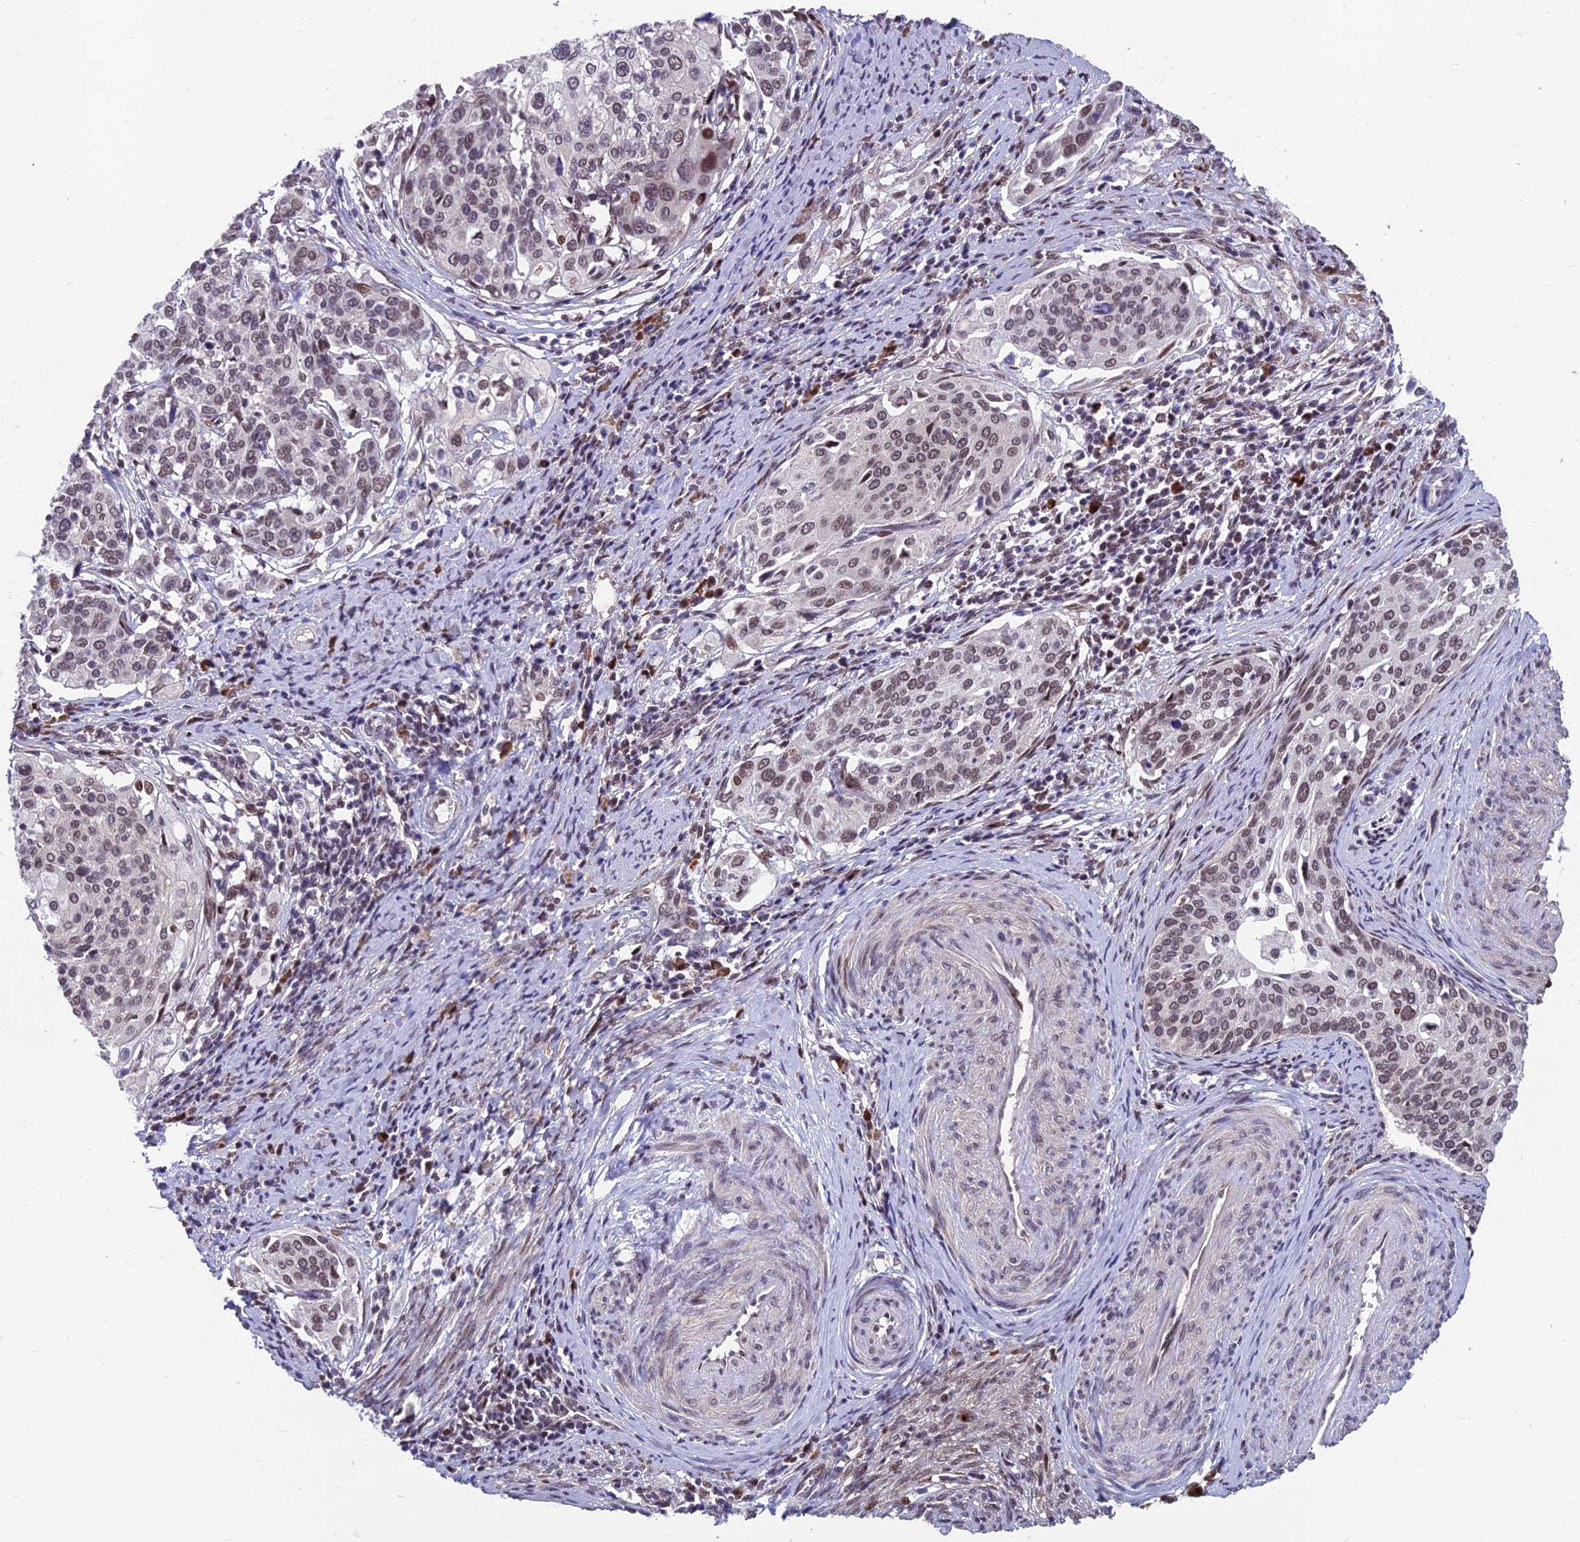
{"staining": {"intensity": "weak", "quantity": ">75%", "location": "nuclear"}, "tissue": "cervical cancer", "cell_type": "Tumor cells", "image_type": "cancer", "snomed": [{"axis": "morphology", "description": "Squamous cell carcinoma, NOS"}, {"axis": "topography", "description": "Cervix"}], "caption": "Tumor cells demonstrate low levels of weak nuclear staining in about >75% of cells in human cervical cancer.", "gene": "KIAA1191", "patient": {"sex": "female", "age": 44}}